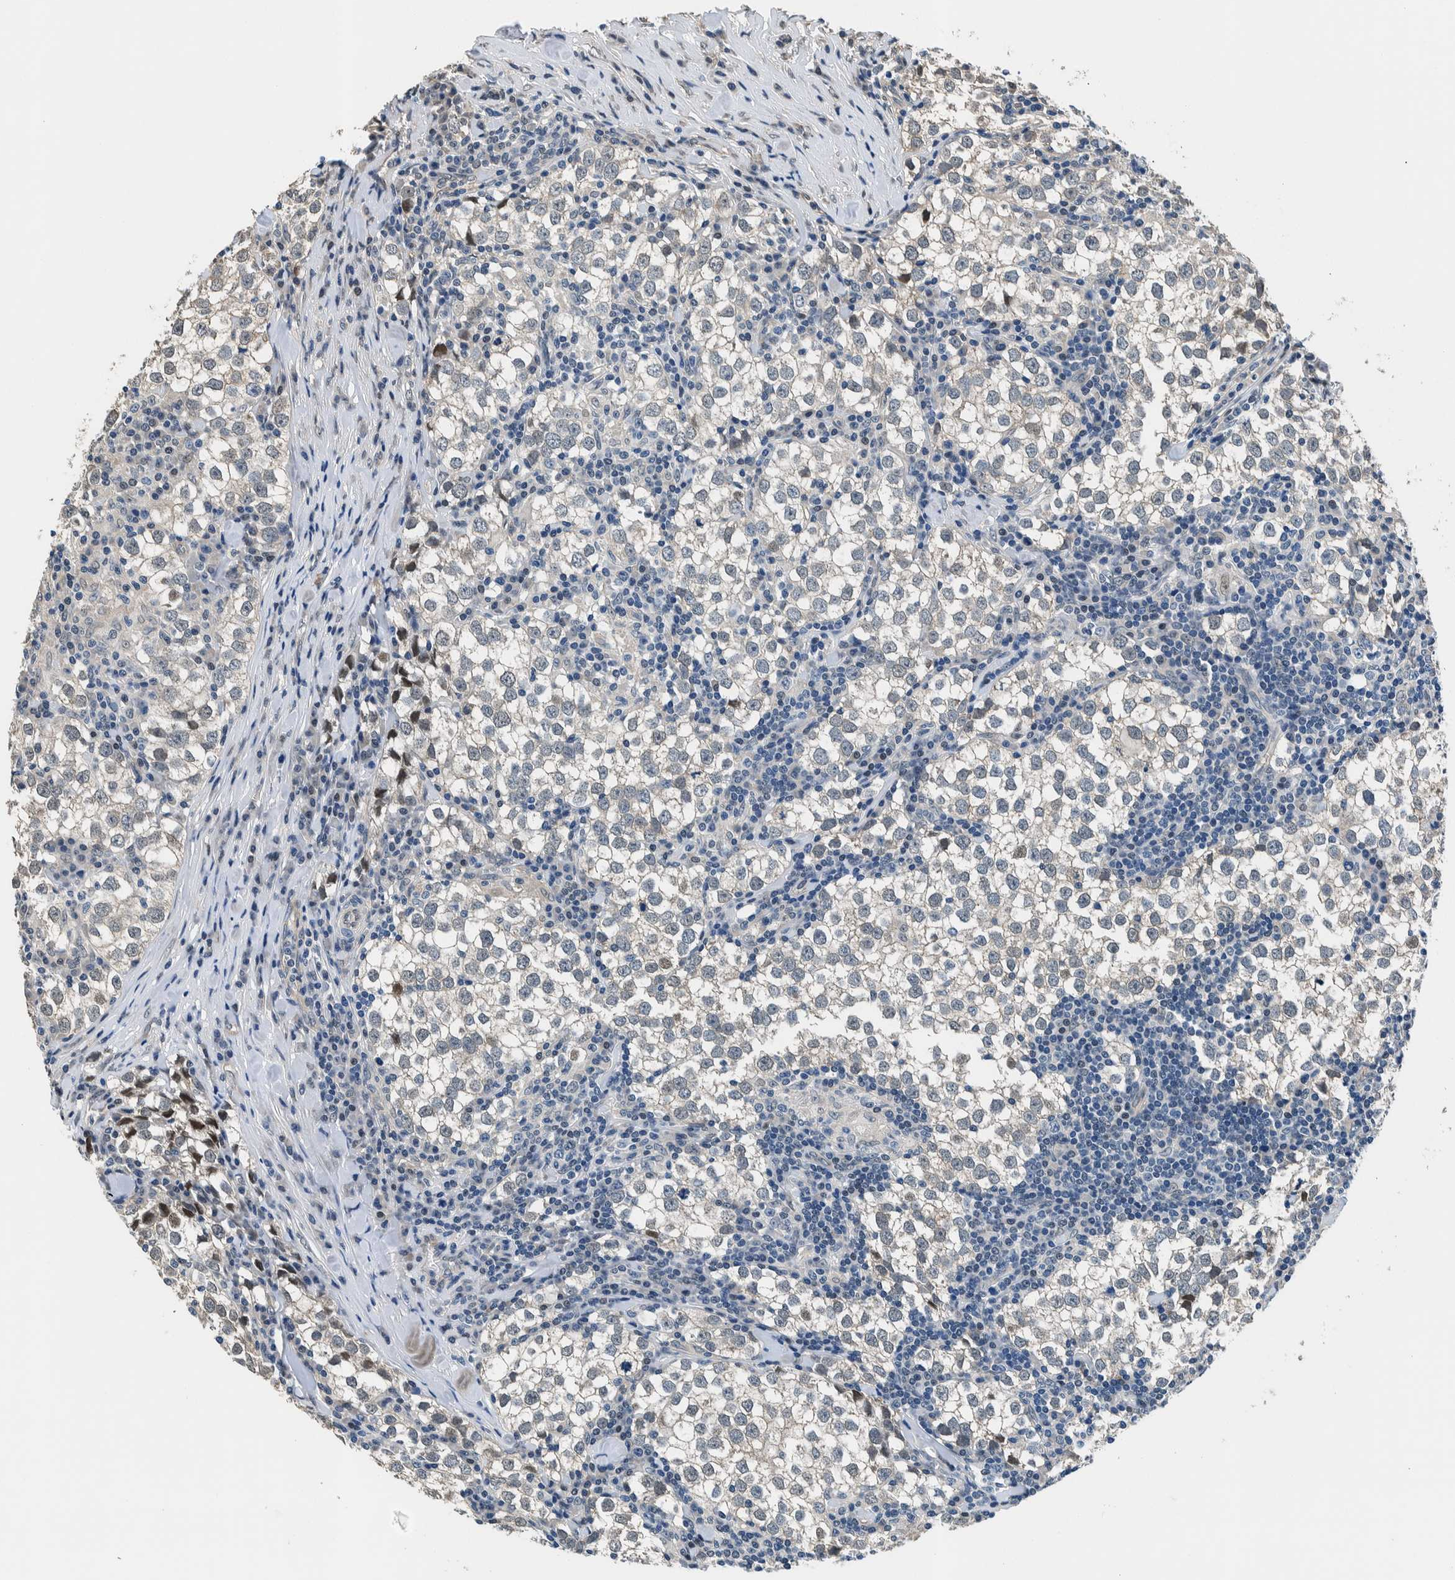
{"staining": {"intensity": "weak", "quantity": "<25%", "location": "nuclear"}, "tissue": "testis cancer", "cell_type": "Tumor cells", "image_type": "cancer", "snomed": [{"axis": "morphology", "description": "Seminoma, NOS"}, {"axis": "morphology", "description": "Carcinoma, Embryonal, NOS"}, {"axis": "topography", "description": "Testis"}], "caption": "Histopathology image shows no protein expression in tumor cells of testis cancer tissue.", "gene": "NIBAN2", "patient": {"sex": "male", "age": 36}}